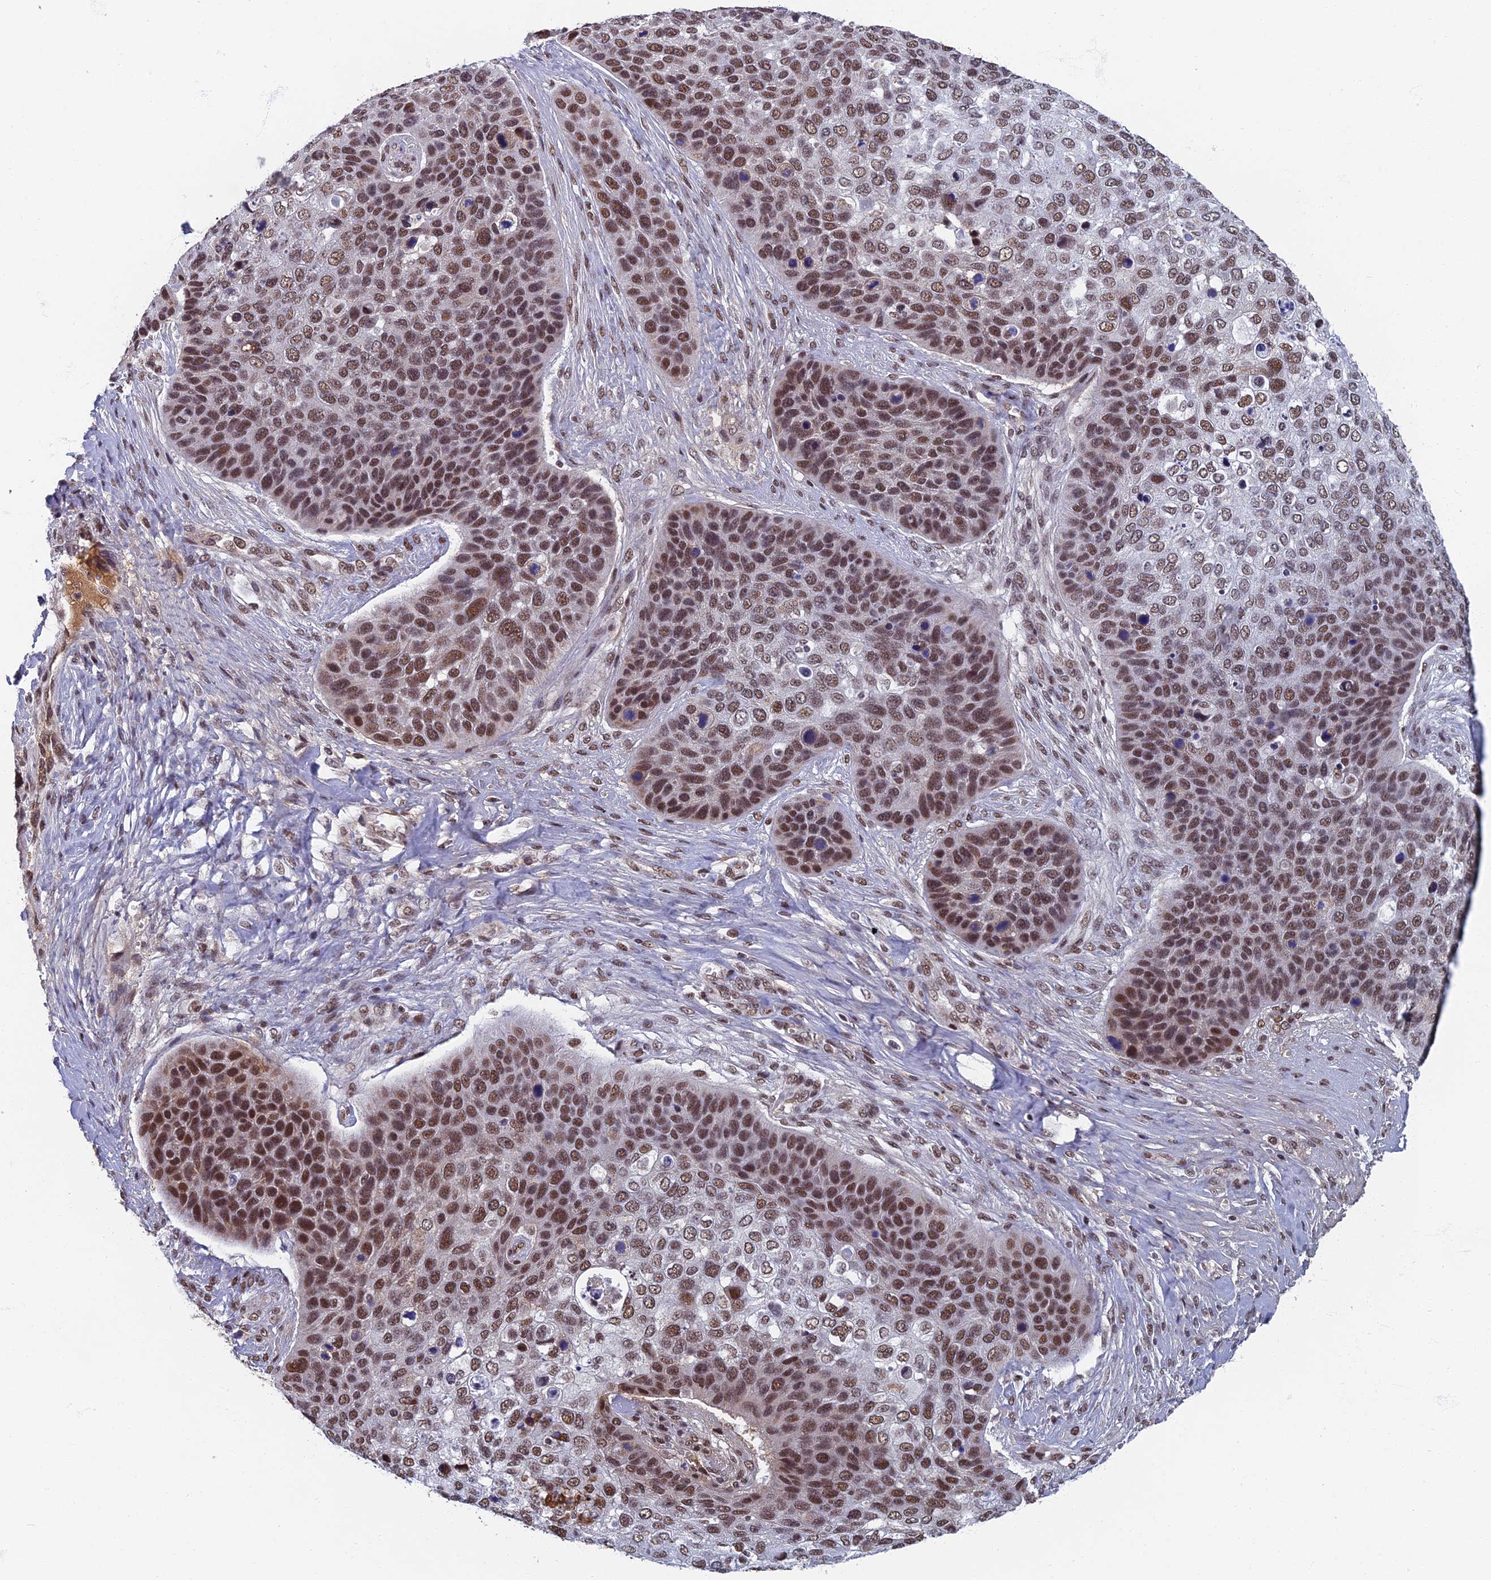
{"staining": {"intensity": "moderate", "quantity": ">75%", "location": "nuclear"}, "tissue": "skin cancer", "cell_type": "Tumor cells", "image_type": "cancer", "snomed": [{"axis": "morphology", "description": "Basal cell carcinoma"}, {"axis": "topography", "description": "Skin"}], "caption": "Tumor cells show medium levels of moderate nuclear staining in approximately >75% of cells in human basal cell carcinoma (skin).", "gene": "TAF13", "patient": {"sex": "female", "age": 74}}